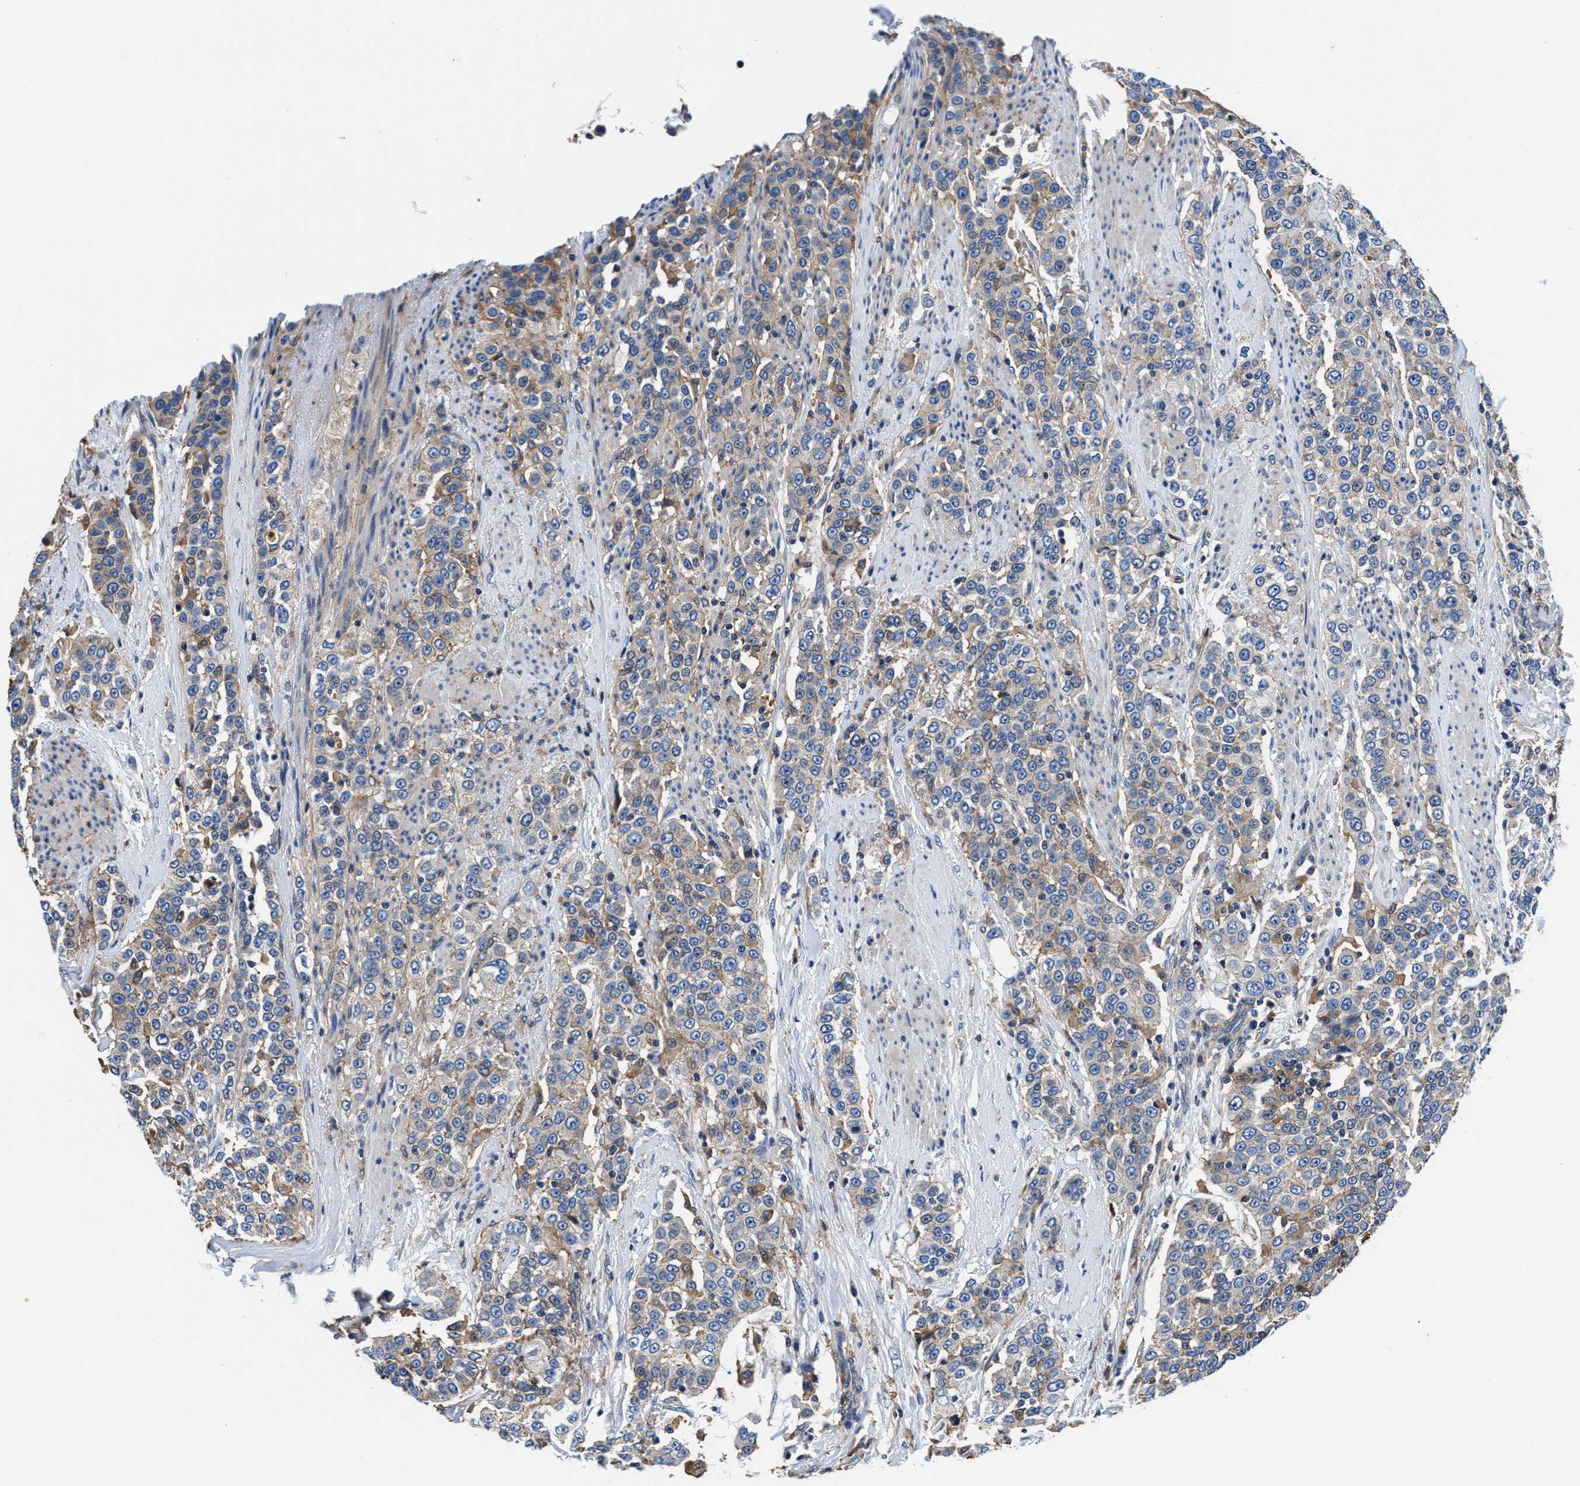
{"staining": {"intensity": "weak", "quantity": "<25%", "location": "cytoplasmic/membranous"}, "tissue": "urothelial cancer", "cell_type": "Tumor cells", "image_type": "cancer", "snomed": [{"axis": "morphology", "description": "Urothelial carcinoma, High grade"}, {"axis": "topography", "description": "Urinary bladder"}], "caption": "Immunohistochemical staining of human urothelial carcinoma (high-grade) reveals no significant staining in tumor cells.", "gene": "PPP1R9B", "patient": {"sex": "female", "age": 80}}